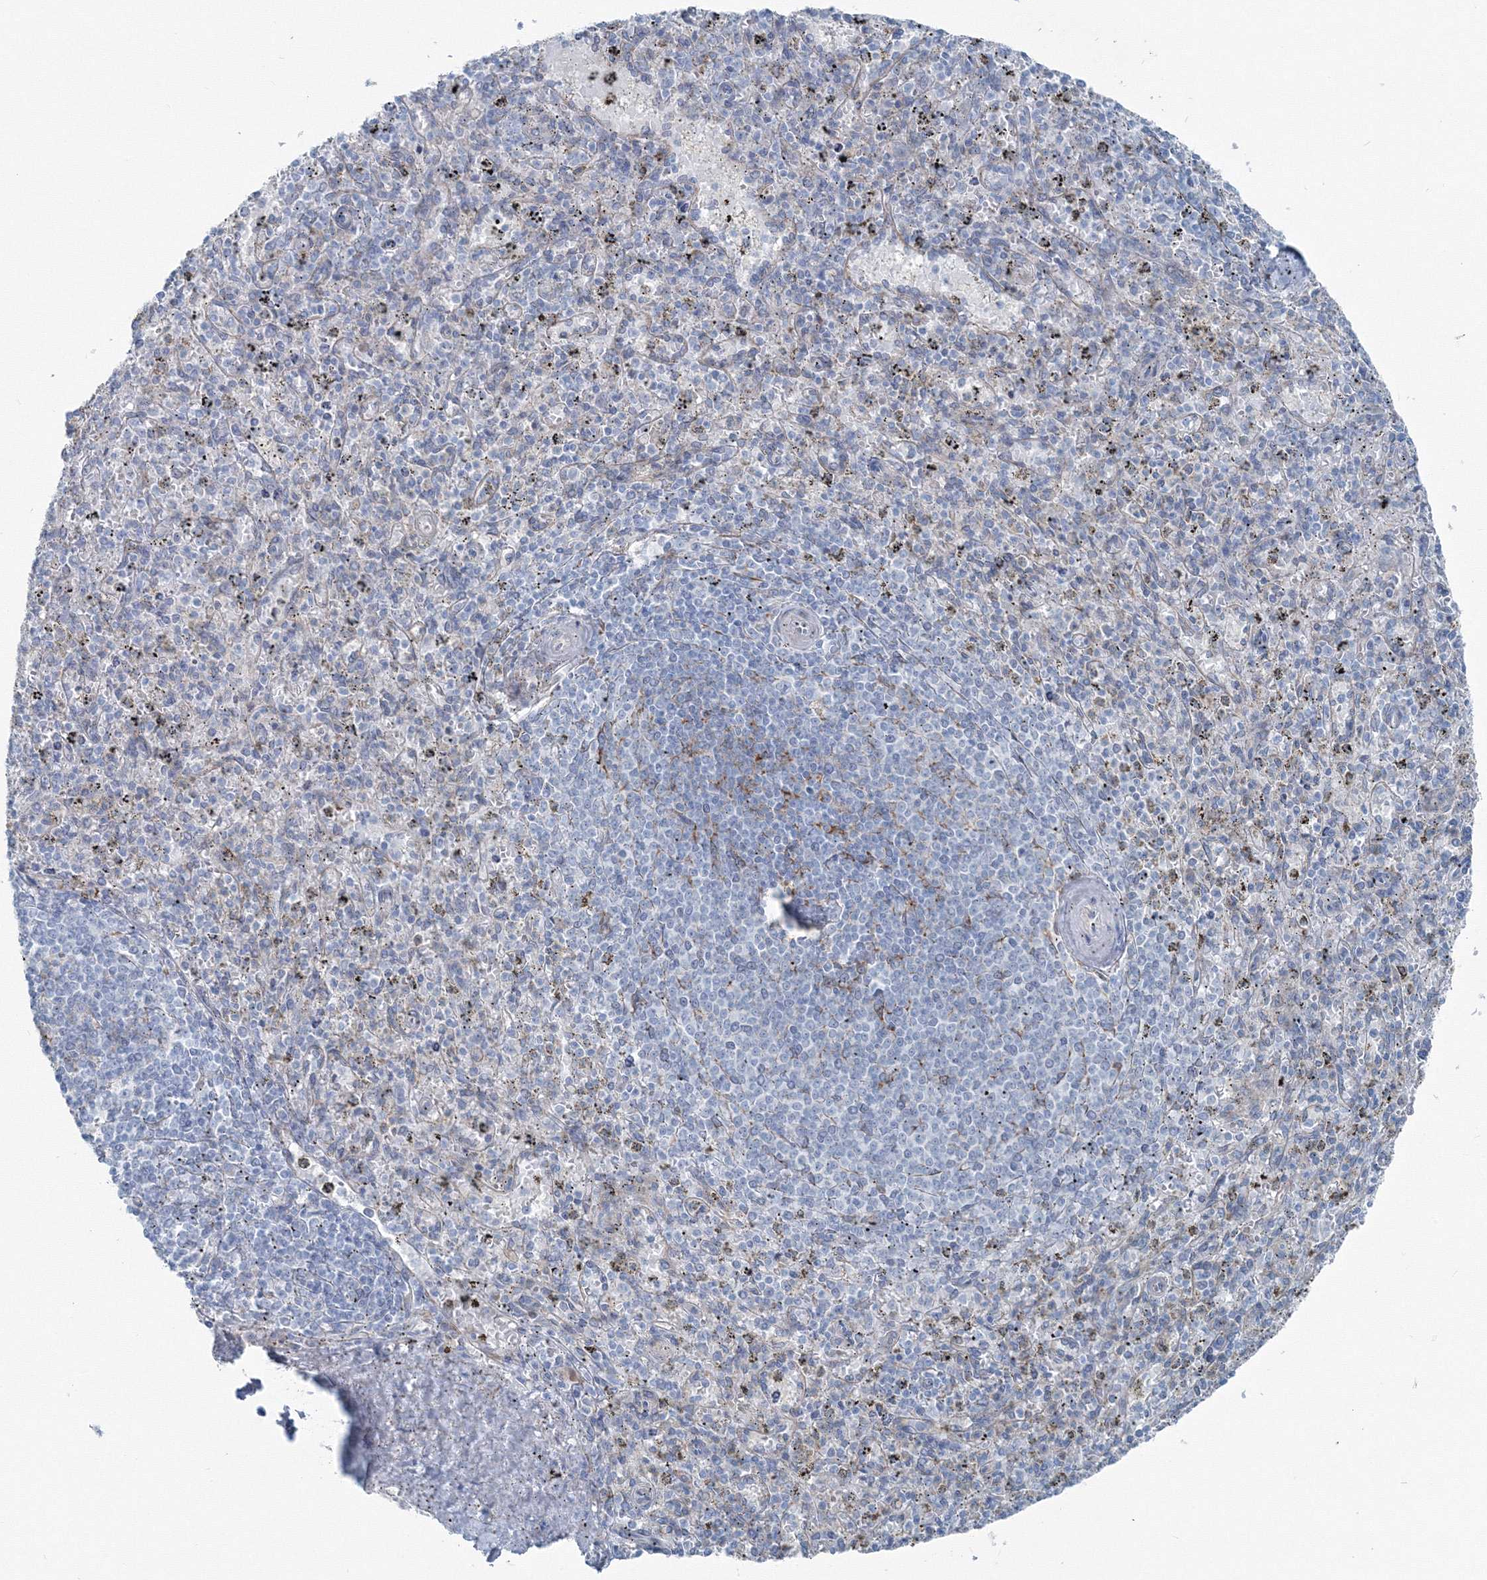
{"staining": {"intensity": "negative", "quantity": "none", "location": "none"}, "tissue": "spleen", "cell_type": "Cells in red pulp", "image_type": "normal", "snomed": [{"axis": "morphology", "description": "Normal tissue, NOS"}, {"axis": "topography", "description": "Spleen"}], "caption": "A histopathology image of spleen stained for a protein displays no brown staining in cells in red pulp.", "gene": "ENSG00000285283", "patient": {"sex": "male", "age": 72}}